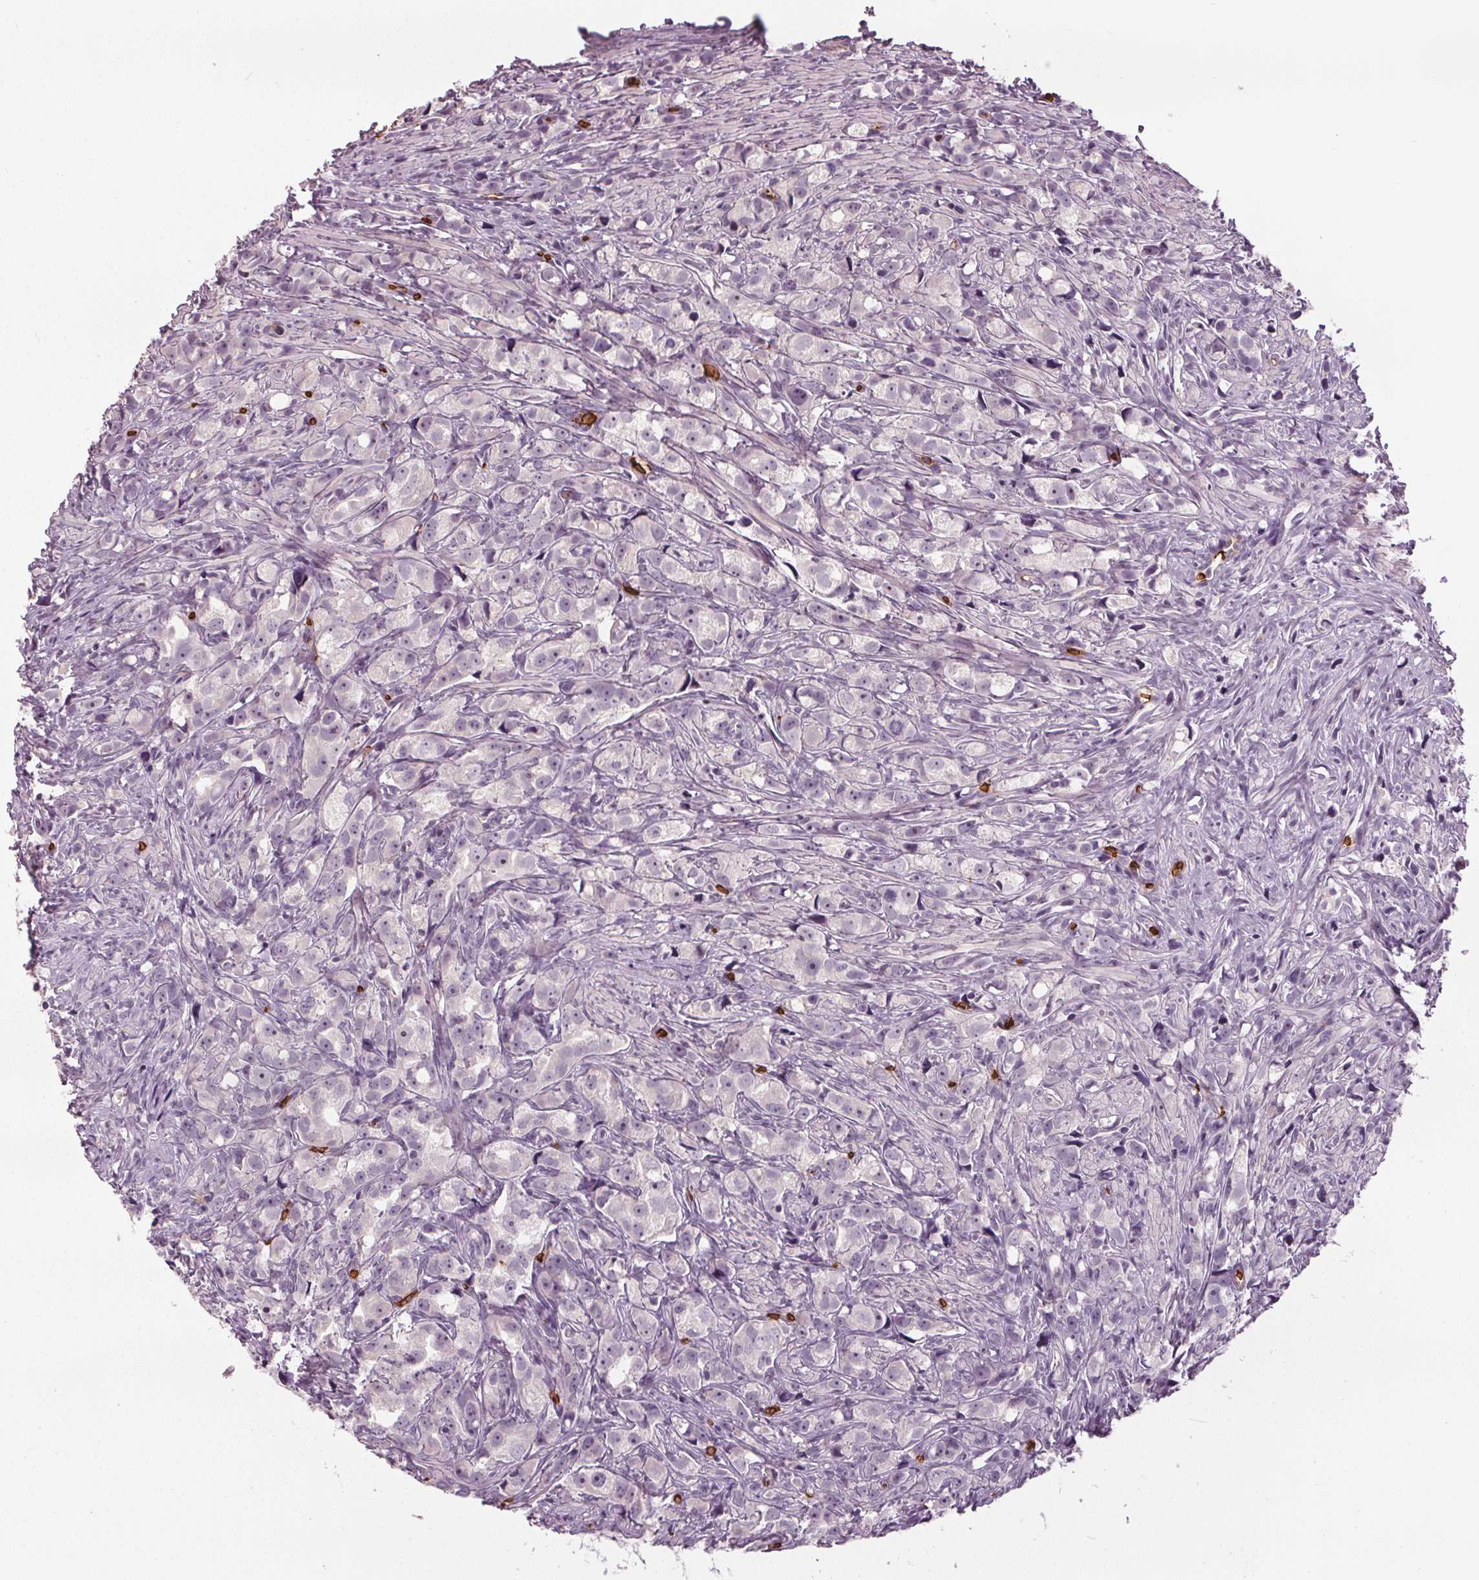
{"staining": {"intensity": "negative", "quantity": "none", "location": "none"}, "tissue": "prostate cancer", "cell_type": "Tumor cells", "image_type": "cancer", "snomed": [{"axis": "morphology", "description": "Adenocarcinoma, High grade"}, {"axis": "topography", "description": "Prostate"}], "caption": "An image of human high-grade adenocarcinoma (prostate) is negative for staining in tumor cells.", "gene": "SLC4A1", "patient": {"sex": "male", "age": 75}}